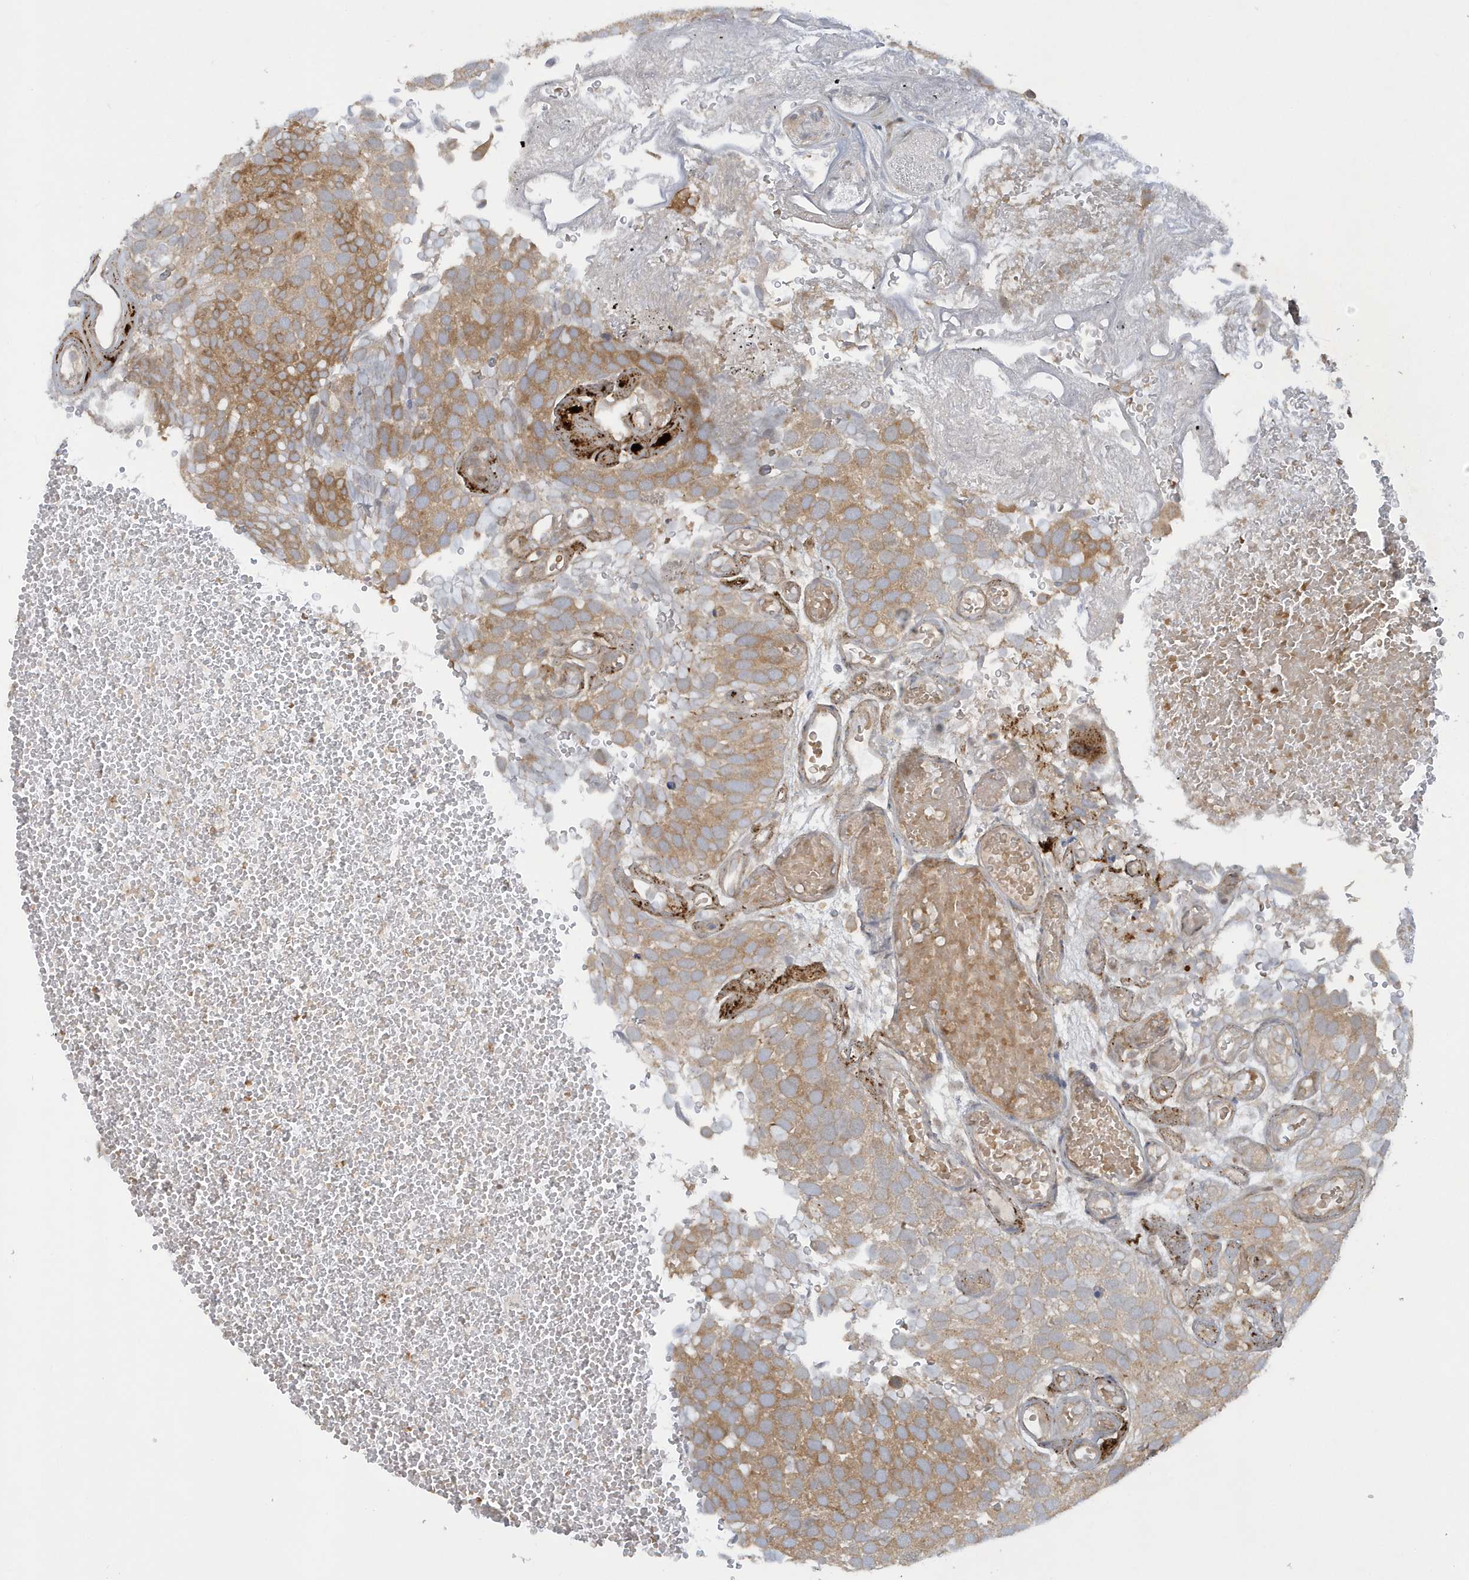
{"staining": {"intensity": "moderate", "quantity": "25%-75%", "location": "cytoplasmic/membranous"}, "tissue": "urothelial cancer", "cell_type": "Tumor cells", "image_type": "cancer", "snomed": [{"axis": "morphology", "description": "Urothelial carcinoma, Low grade"}, {"axis": "topography", "description": "Urinary bladder"}], "caption": "High-magnification brightfield microscopy of urothelial cancer stained with DAB (3,3'-diaminobenzidine) (brown) and counterstained with hematoxylin (blue). tumor cells exhibit moderate cytoplasmic/membranous staining is present in approximately25%-75% of cells.", "gene": "ATG4A", "patient": {"sex": "male", "age": 78}}